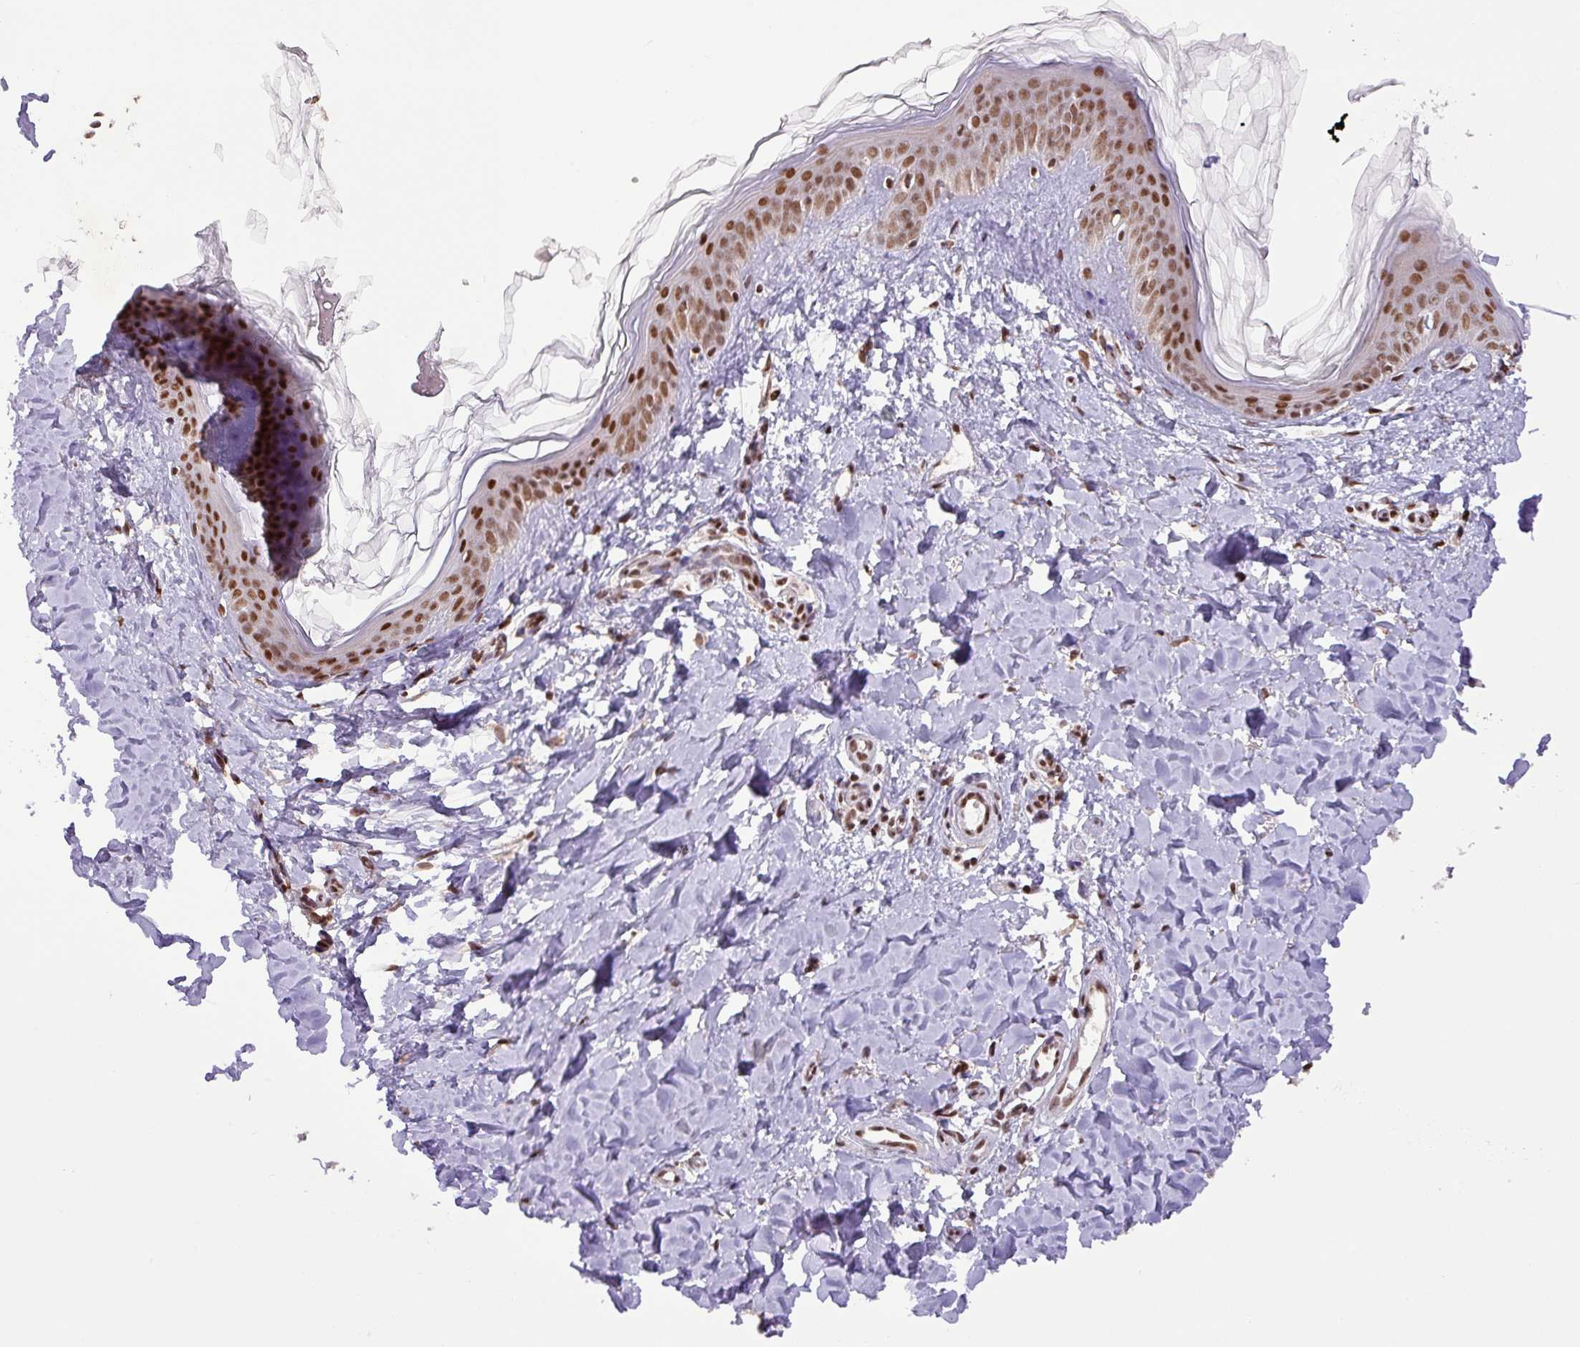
{"staining": {"intensity": "moderate", "quantity": ">75%", "location": "nuclear"}, "tissue": "skin", "cell_type": "Fibroblasts", "image_type": "normal", "snomed": [{"axis": "morphology", "description": "Normal tissue, NOS"}, {"axis": "topography", "description": "Skin"}], "caption": "Fibroblasts reveal medium levels of moderate nuclear staining in about >75% of cells in normal skin.", "gene": "SRSF2", "patient": {"sex": "female", "age": 41}}